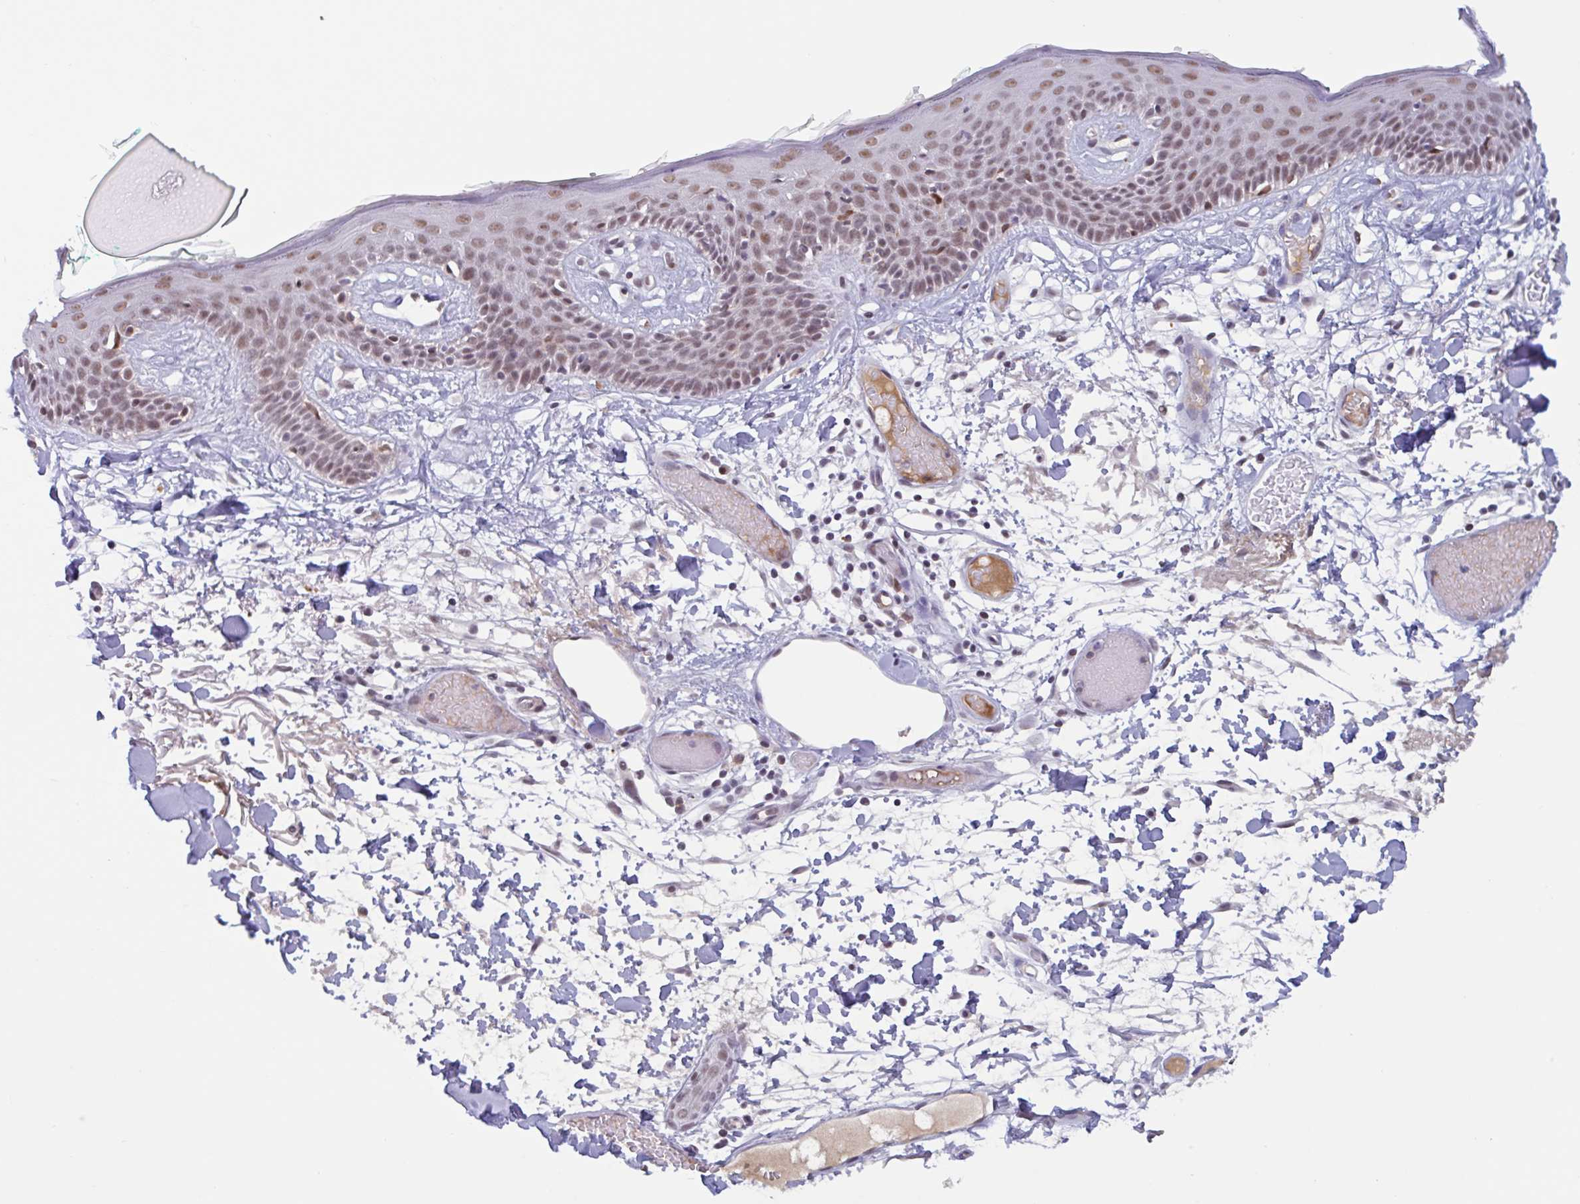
{"staining": {"intensity": "moderate", "quantity": "<25%", "location": "nuclear"}, "tissue": "skin", "cell_type": "Fibroblasts", "image_type": "normal", "snomed": [{"axis": "morphology", "description": "Normal tissue, NOS"}, {"axis": "topography", "description": "Skin"}], "caption": "The immunohistochemical stain shows moderate nuclear staining in fibroblasts of benign skin. (IHC, brightfield microscopy, high magnification).", "gene": "PLG", "patient": {"sex": "male", "age": 79}}